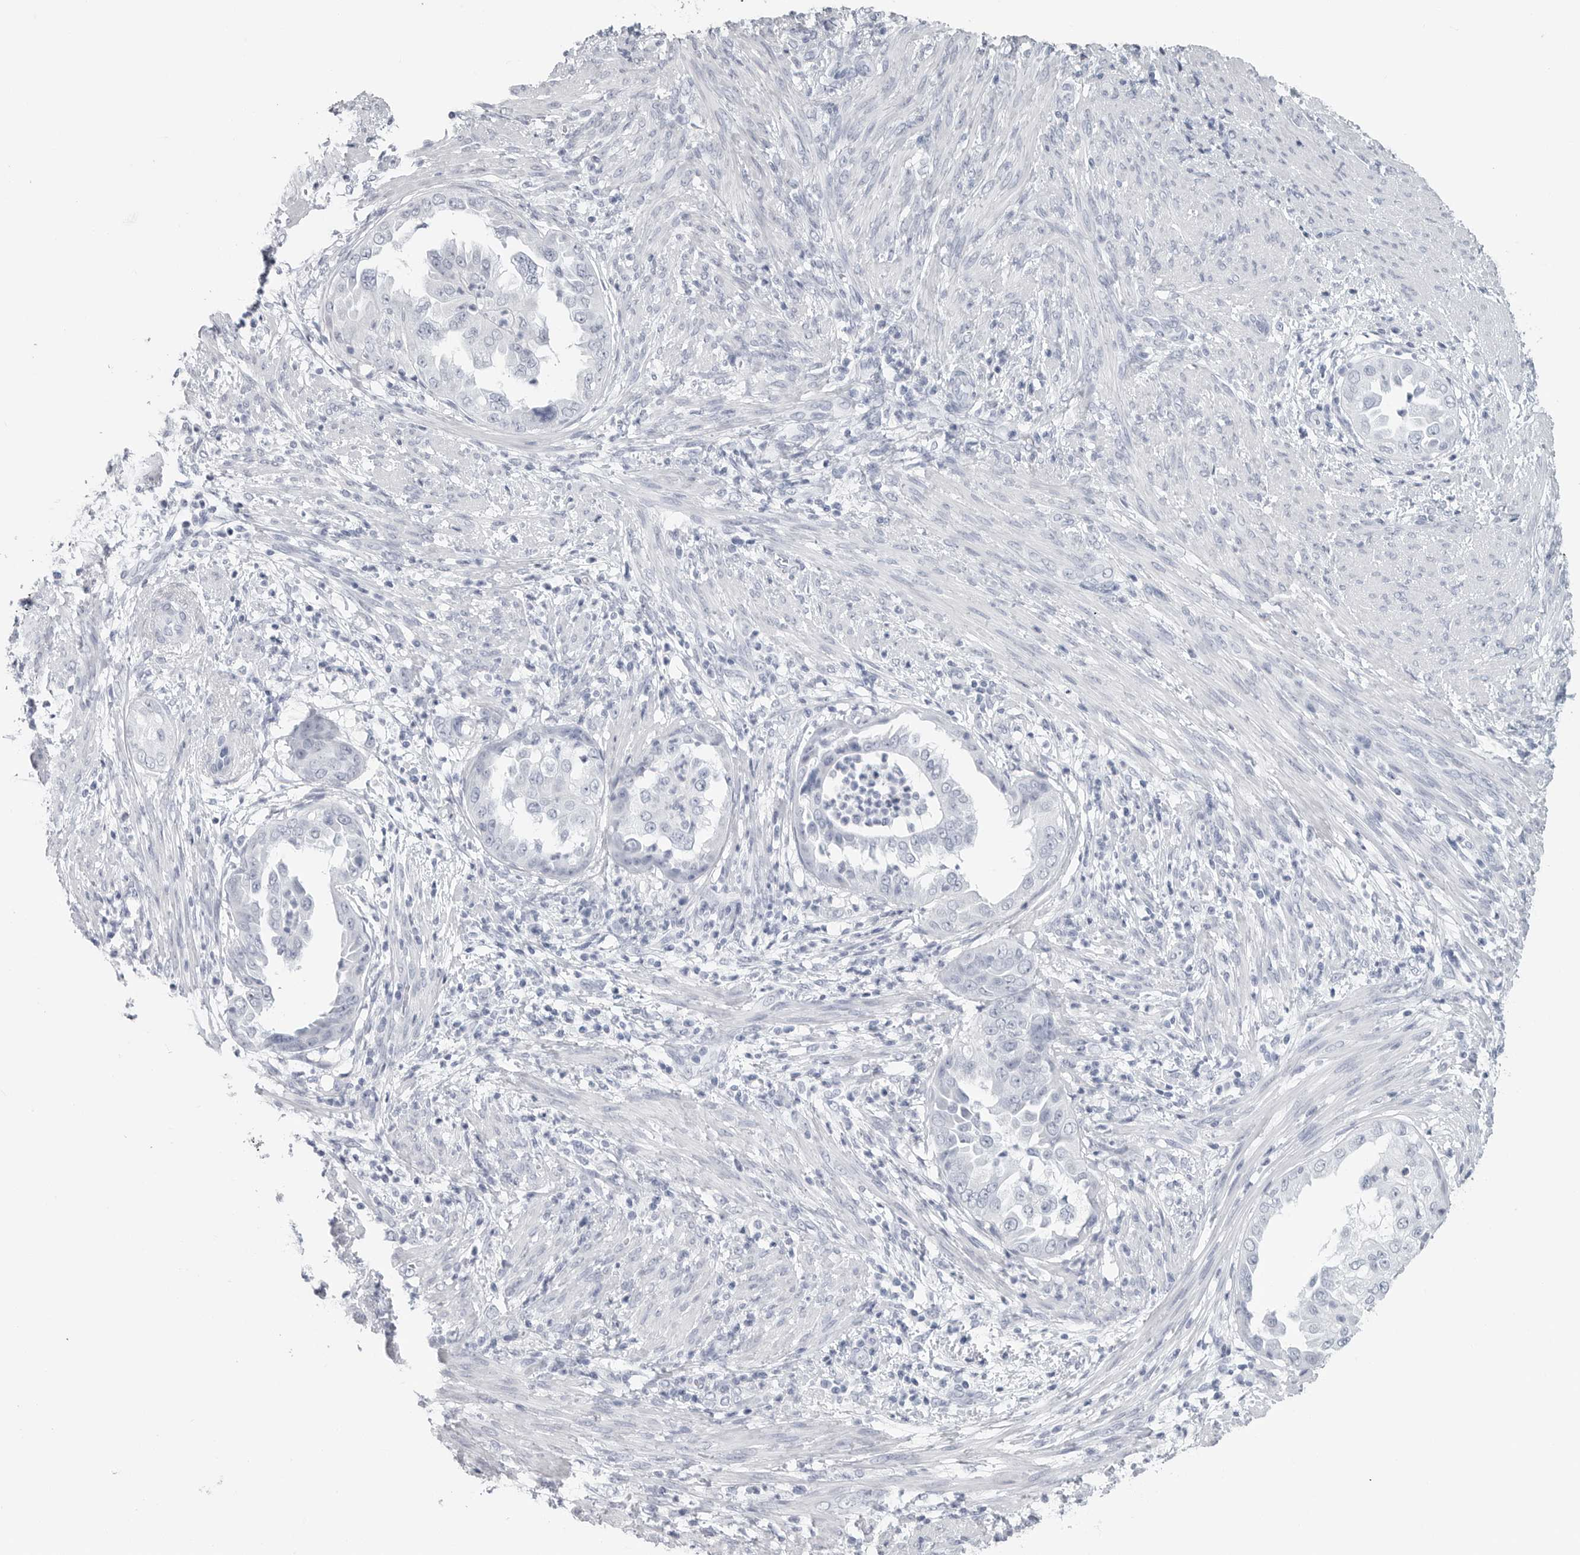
{"staining": {"intensity": "negative", "quantity": "none", "location": "none"}, "tissue": "endometrial cancer", "cell_type": "Tumor cells", "image_type": "cancer", "snomed": [{"axis": "morphology", "description": "Adenocarcinoma, NOS"}, {"axis": "topography", "description": "Endometrium"}], "caption": "This is an IHC image of endometrial adenocarcinoma. There is no expression in tumor cells.", "gene": "CSH1", "patient": {"sex": "female", "age": 85}}